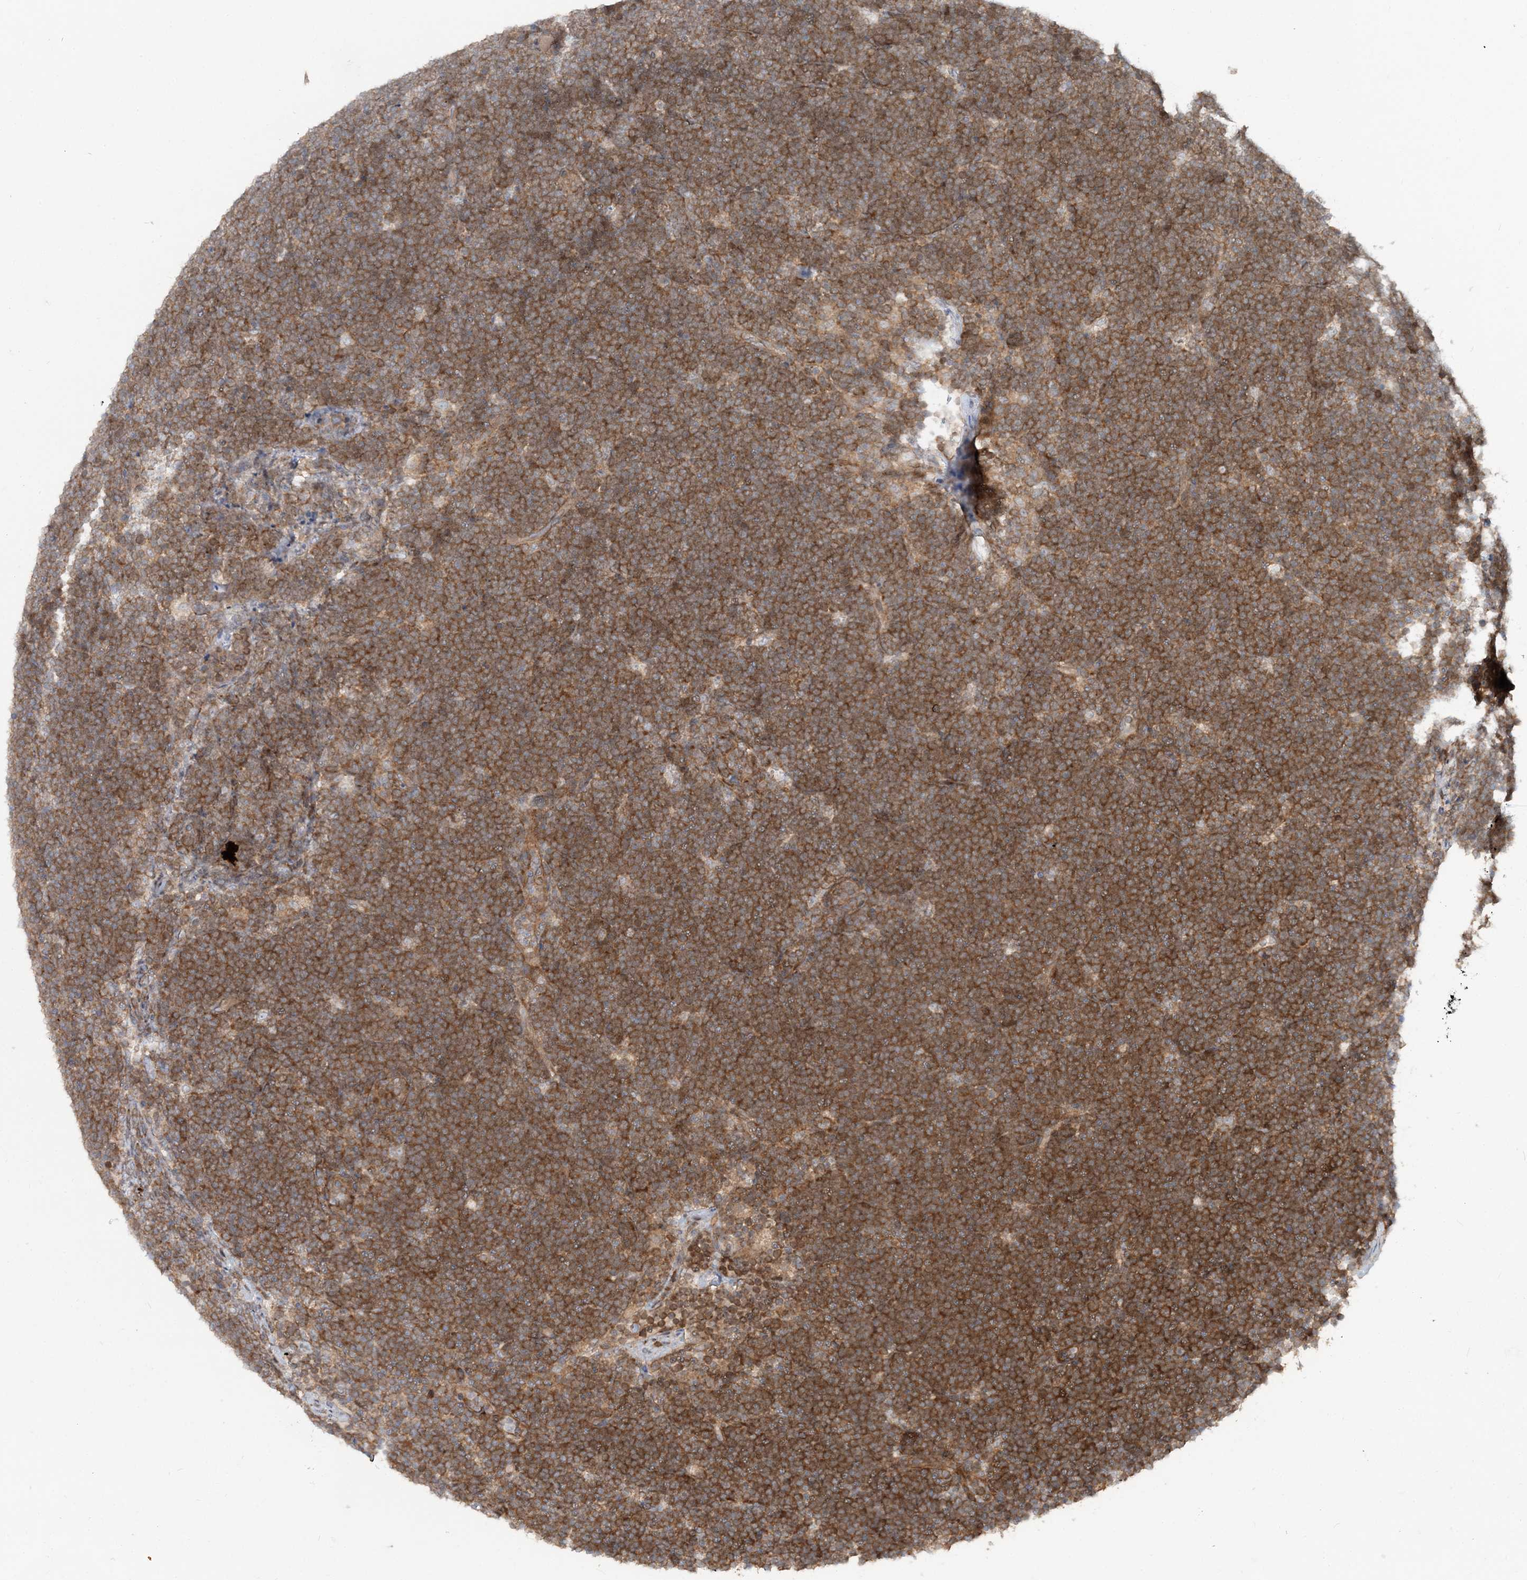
{"staining": {"intensity": "moderate", "quantity": ">75%", "location": "cytoplasmic/membranous"}, "tissue": "lymphoma", "cell_type": "Tumor cells", "image_type": "cancer", "snomed": [{"axis": "morphology", "description": "Malignant lymphoma, non-Hodgkin's type, High grade"}, {"axis": "topography", "description": "Lymph node"}], "caption": "IHC image of neoplastic tissue: lymphoma stained using immunohistochemistry displays medium levels of moderate protein expression localized specifically in the cytoplasmic/membranous of tumor cells, appearing as a cytoplasmic/membranous brown color.", "gene": "GEMIN5", "patient": {"sex": "male", "age": 13}}